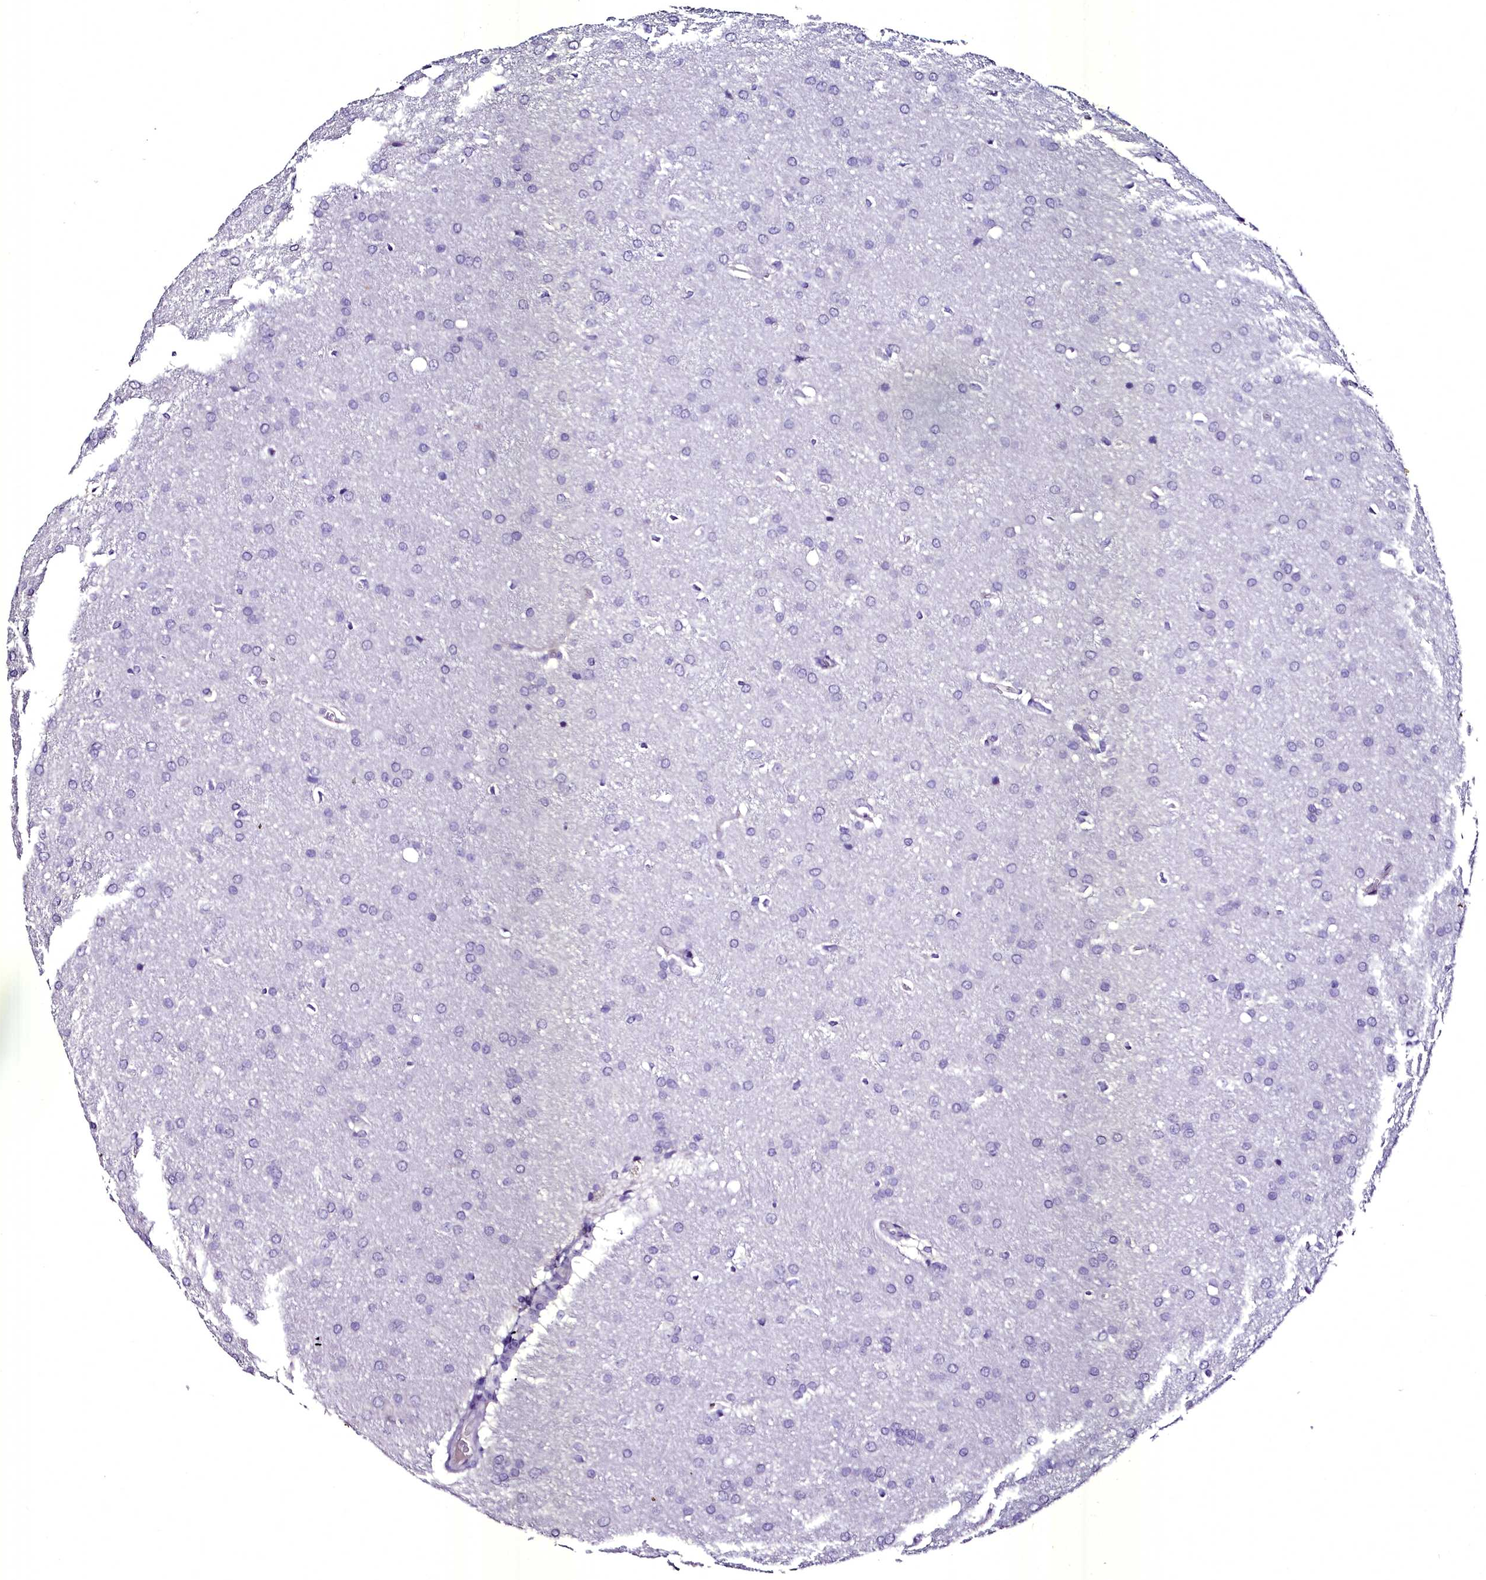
{"staining": {"intensity": "negative", "quantity": "none", "location": "none"}, "tissue": "glioma", "cell_type": "Tumor cells", "image_type": "cancer", "snomed": [{"axis": "morphology", "description": "Glioma, malignant, Low grade"}, {"axis": "topography", "description": "Brain"}], "caption": "Immunohistochemical staining of glioma exhibits no significant positivity in tumor cells.", "gene": "MS4A18", "patient": {"sex": "female", "age": 32}}